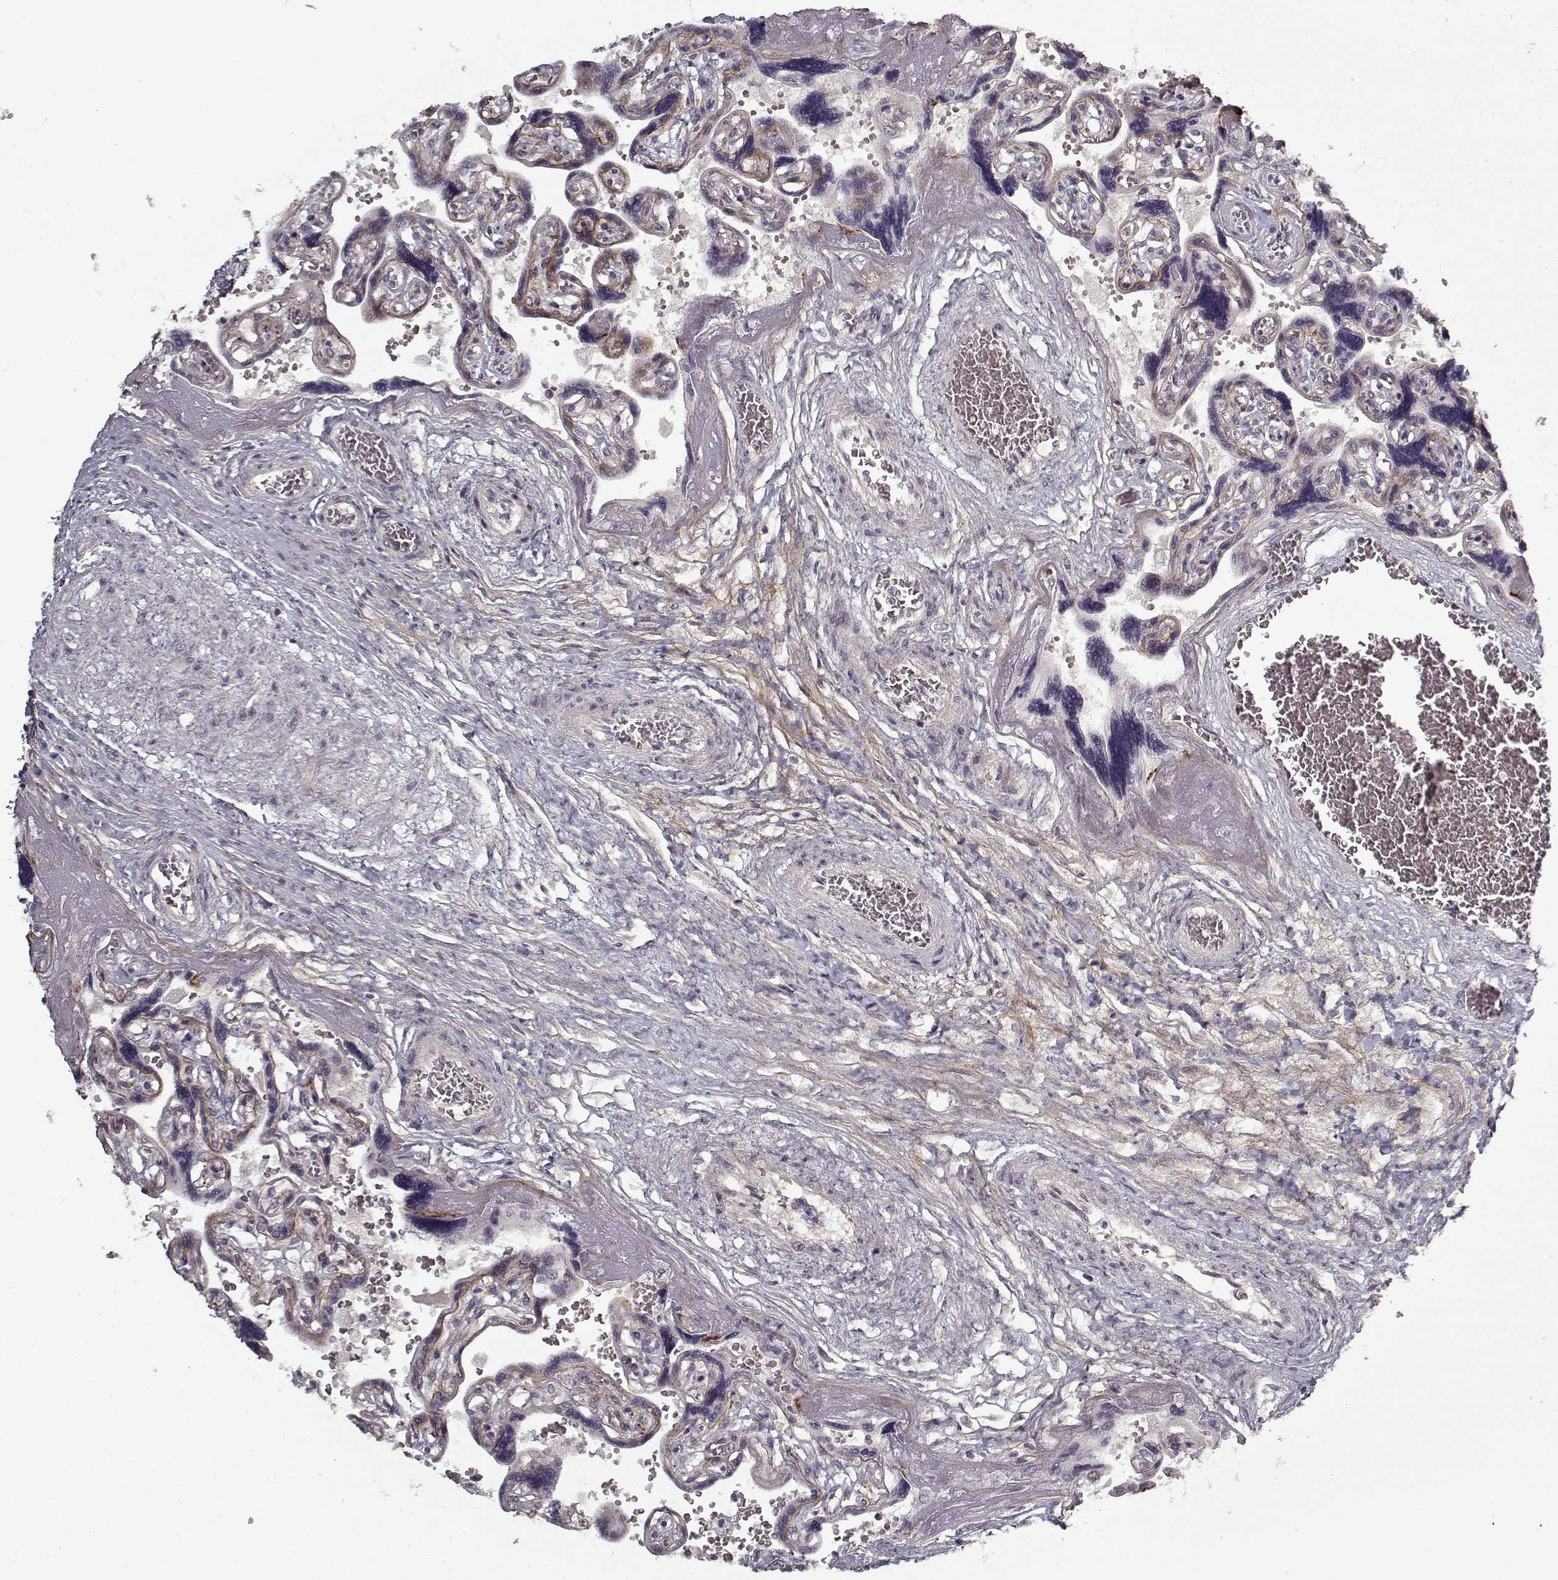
{"staining": {"intensity": "negative", "quantity": "none", "location": "none"}, "tissue": "placenta", "cell_type": "Trophoblastic cells", "image_type": "normal", "snomed": [{"axis": "morphology", "description": "Normal tissue, NOS"}, {"axis": "topography", "description": "Placenta"}], "caption": "A histopathology image of human placenta is negative for staining in trophoblastic cells. (DAB immunohistochemistry (IHC) with hematoxylin counter stain).", "gene": "LAMA2", "patient": {"sex": "female", "age": 32}}